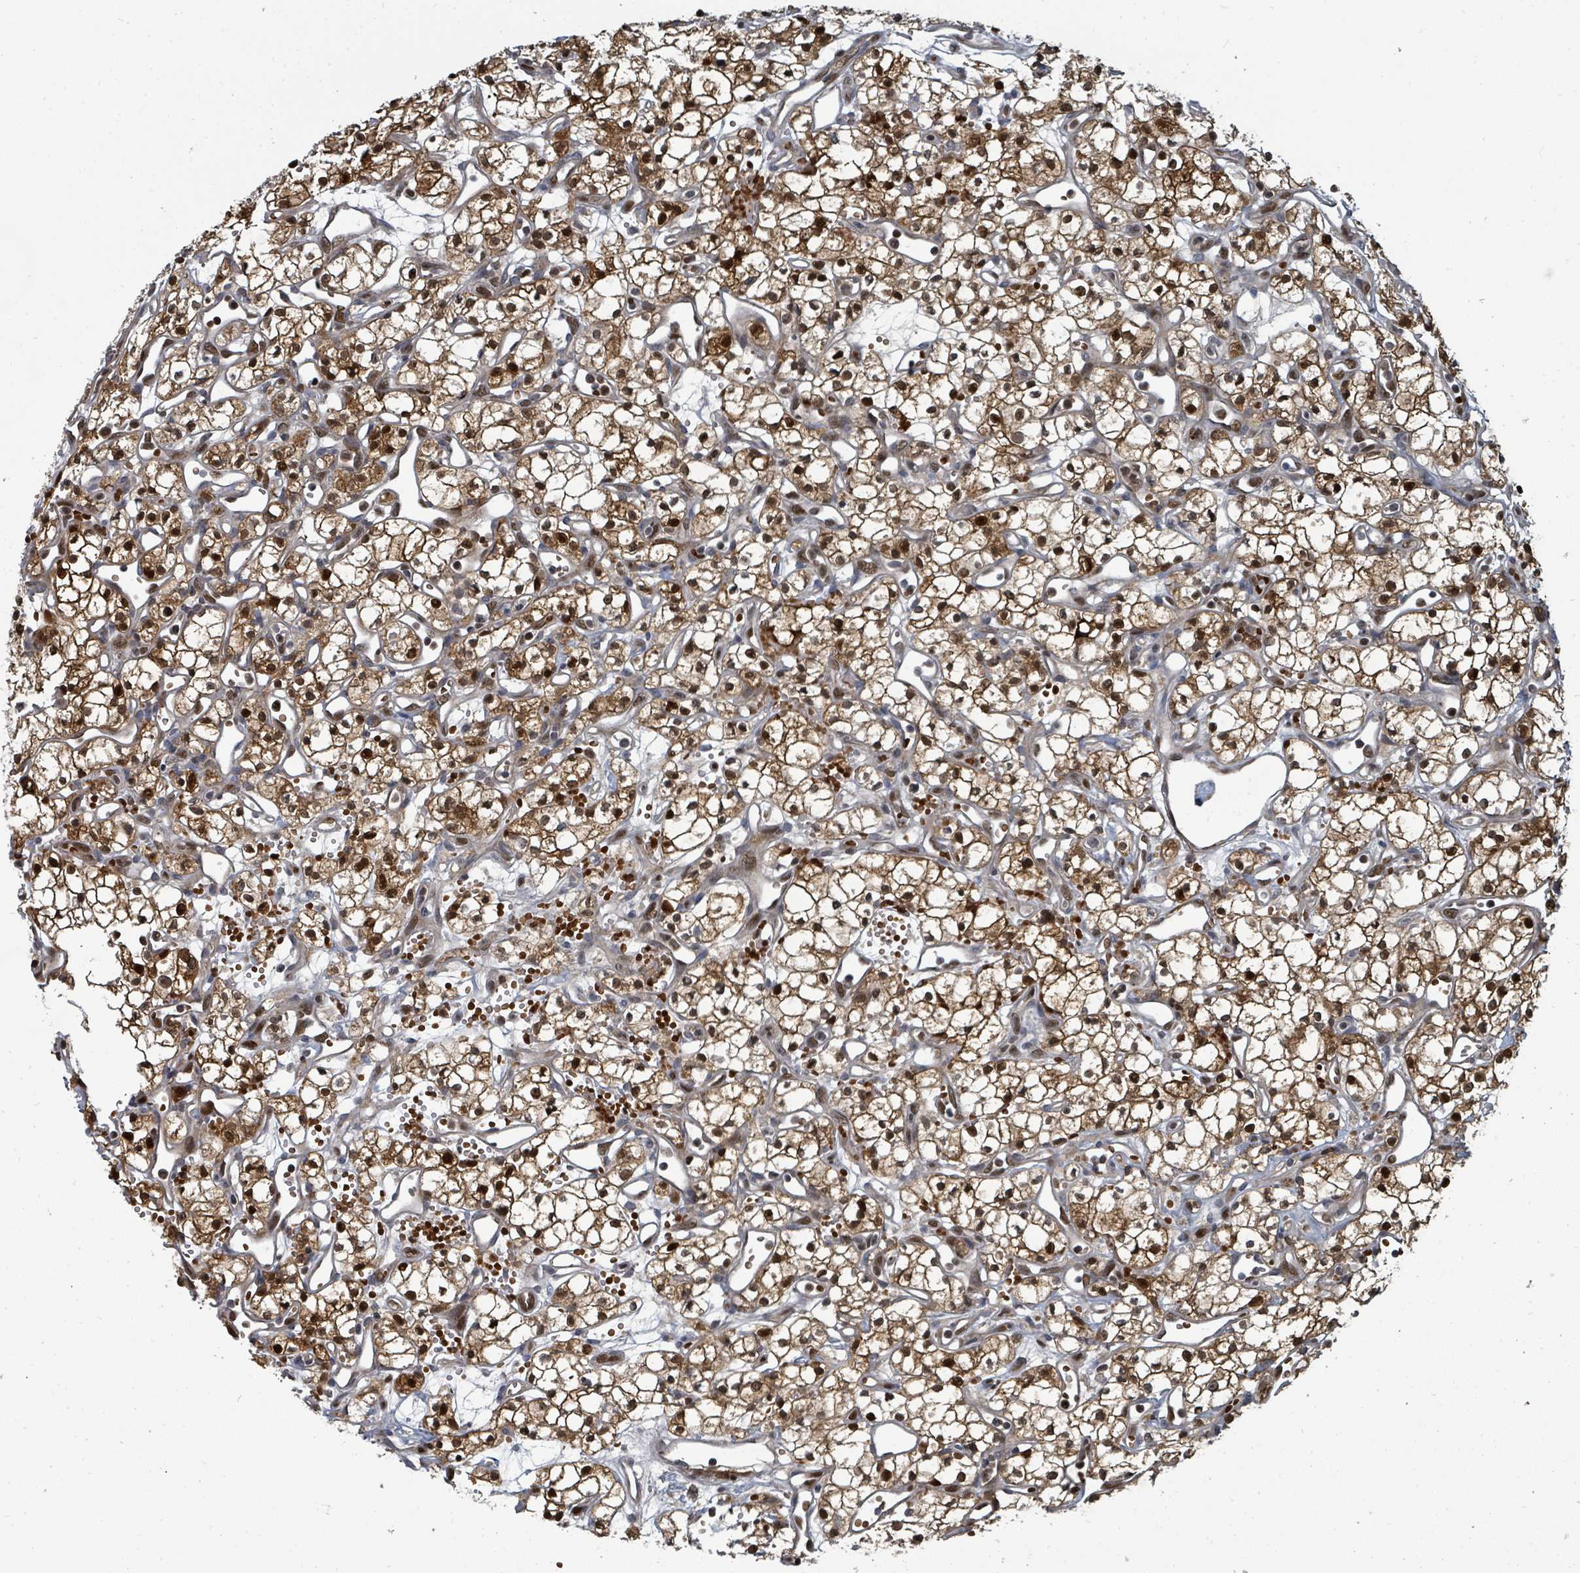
{"staining": {"intensity": "strong", "quantity": ">75%", "location": "cytoplasmic/membranous,nuclear"}, "tissue": "renal cancer", "cell_type": "Tumor cells", "image_type": "cancer", "snomed": [{"axis": "morphology", "description": "Adenocarcinoma, NOS"}, {"axis": "topography", "description": "Kidney"}], "caption": "Strong cytoplasmic/membranous and nuclear staining for a protein is appreciated in about >75% of tumor cells of renal adenocarcinoma using immunohistochemistry (IHC).", "gene": "TRDMT1", "patient": {"sex": "male", "age": 59}}